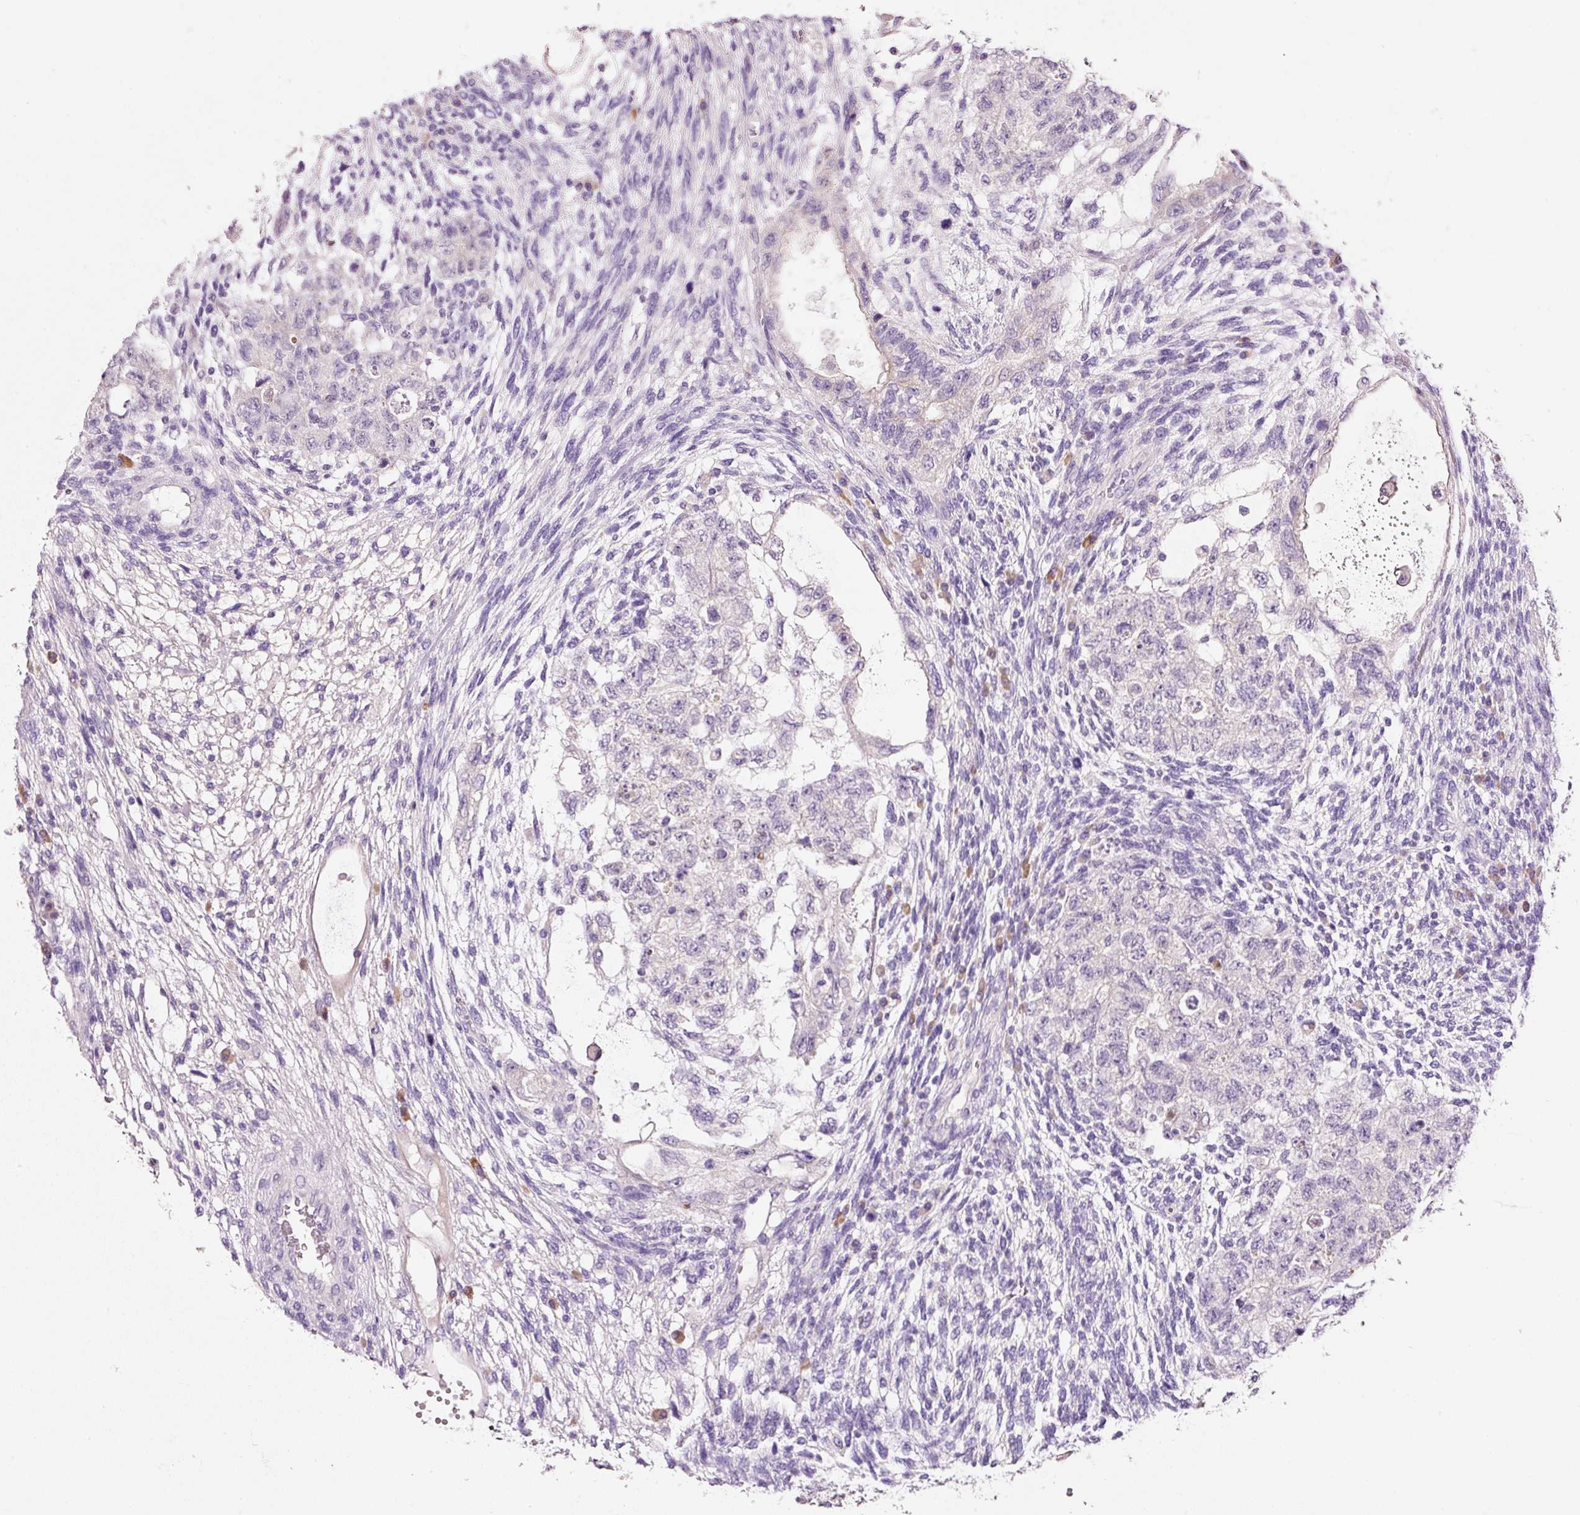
{"staining": {"intensity": "negative", "quantity": "none", "location": "none"}, "tissue": "testis cancer", "cell_type": "Tumor cells", "image_type": "cancer", "snomed": [{"axis": "morphology", "description": "Normal tissue, NOS"}, {"axis": "morphology", "description": "Carcinoma, Embryonal, NOS"}, {"axis": "topography", "description": "Testis"}], "caption": "Tumor cells are negative for protein expression in human testis embryonal carcinoma.", "gene": "TENT5C", "patient": {"sex": "male", "age": 36}}